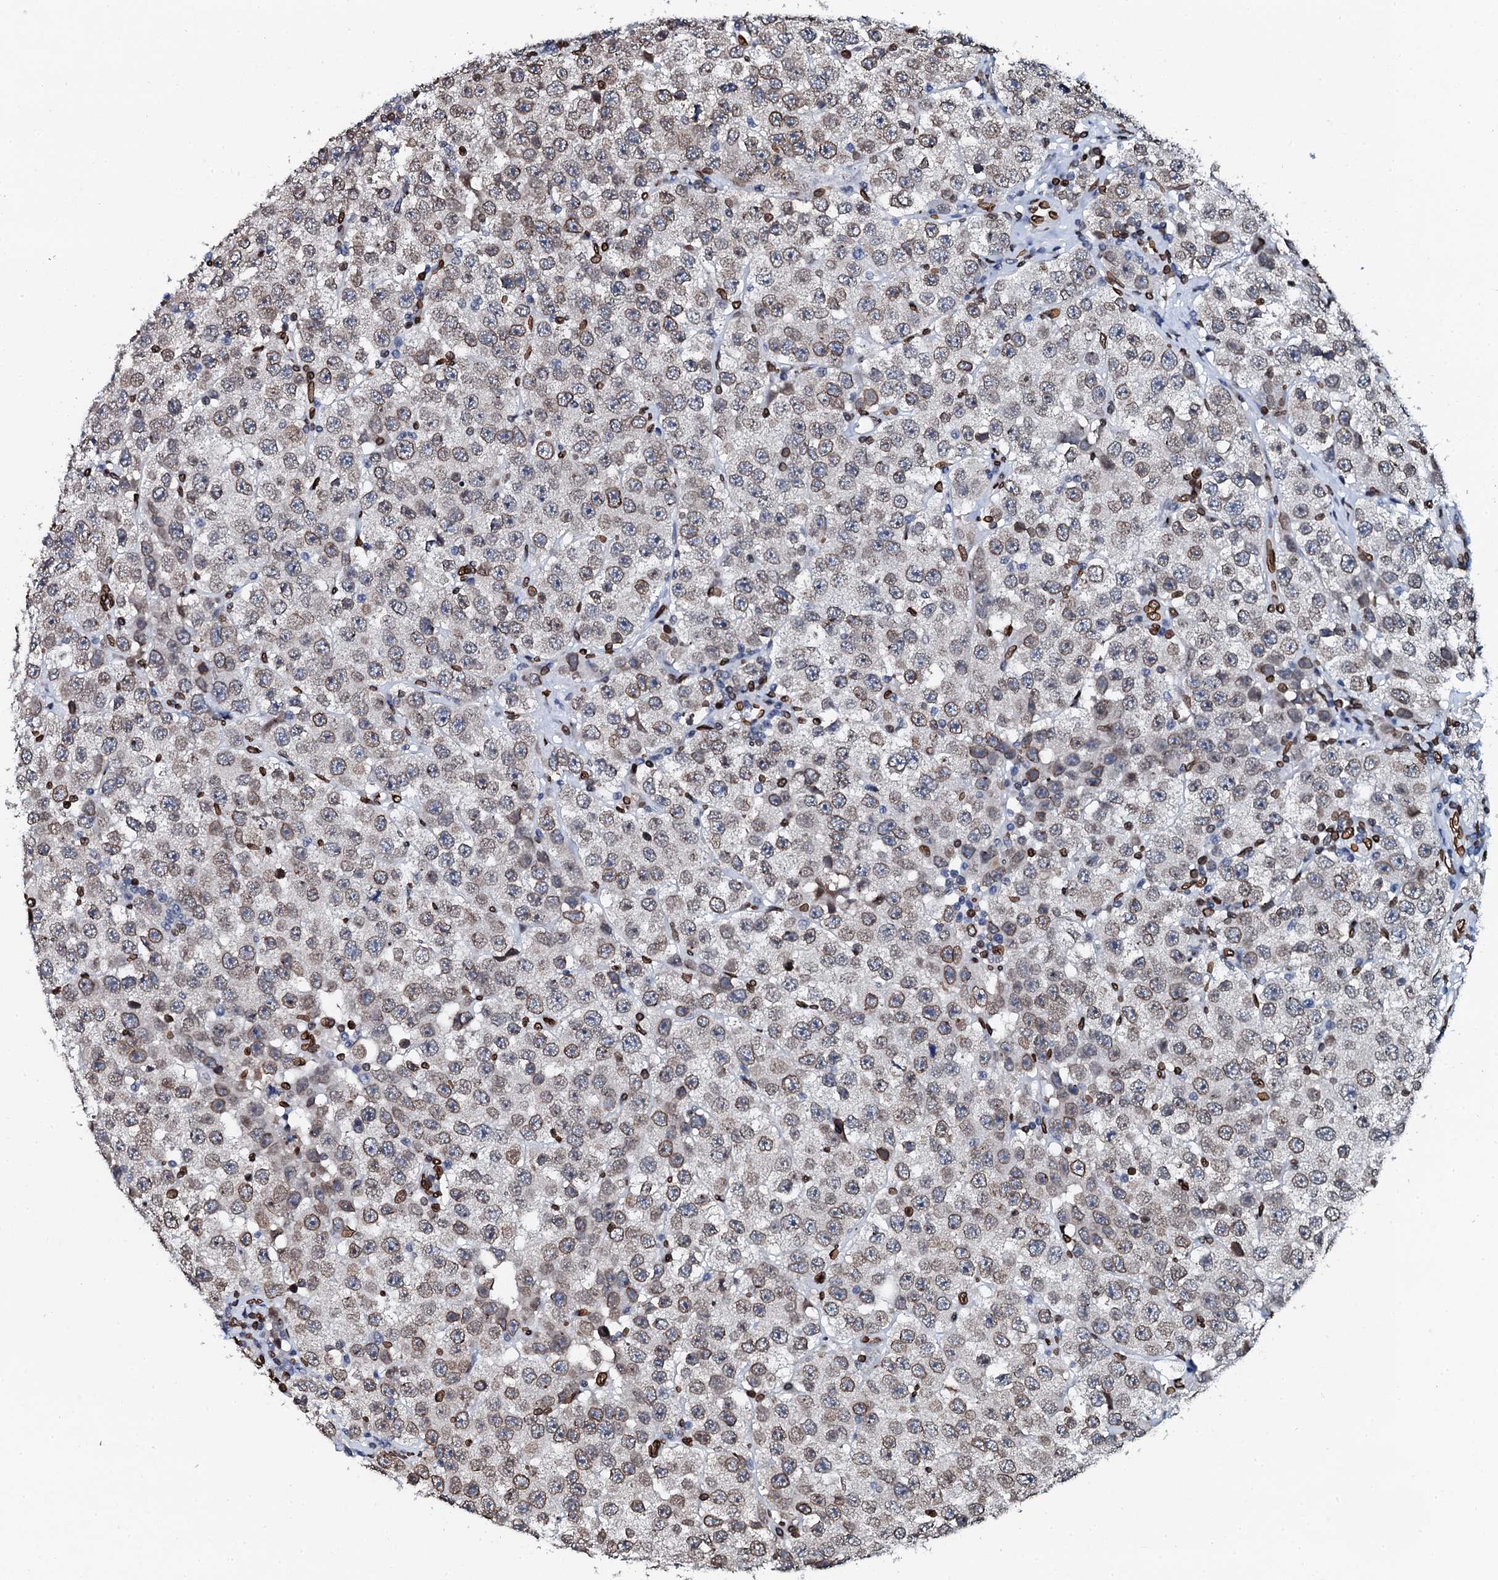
{"staining": {"intensity": "moderate", "quantity": "25%-75%", "location": "cytoplasmic/membranous,nuclear"}, "tissue": "testis cancer", "cell_type": "Tumor cells", "image_type": "cancer", "snomed": [{"axis": "morphology", "description": "Seminoma, NOS"}, {"axis": "topography", "description": "Testis"}], "caption": "The micrograph shows a brown stain indicating the presence of a protein in the cytoplasmic/membranous and nuclear of tumor cells in seminoma (testis). The protein is stained brown, and the nuclei are stained in blue (DAB IHC with brightfield microscopy, high magnification).", "gene": "KATNAL2", "patient": {"sex": "male", "age": 28}}